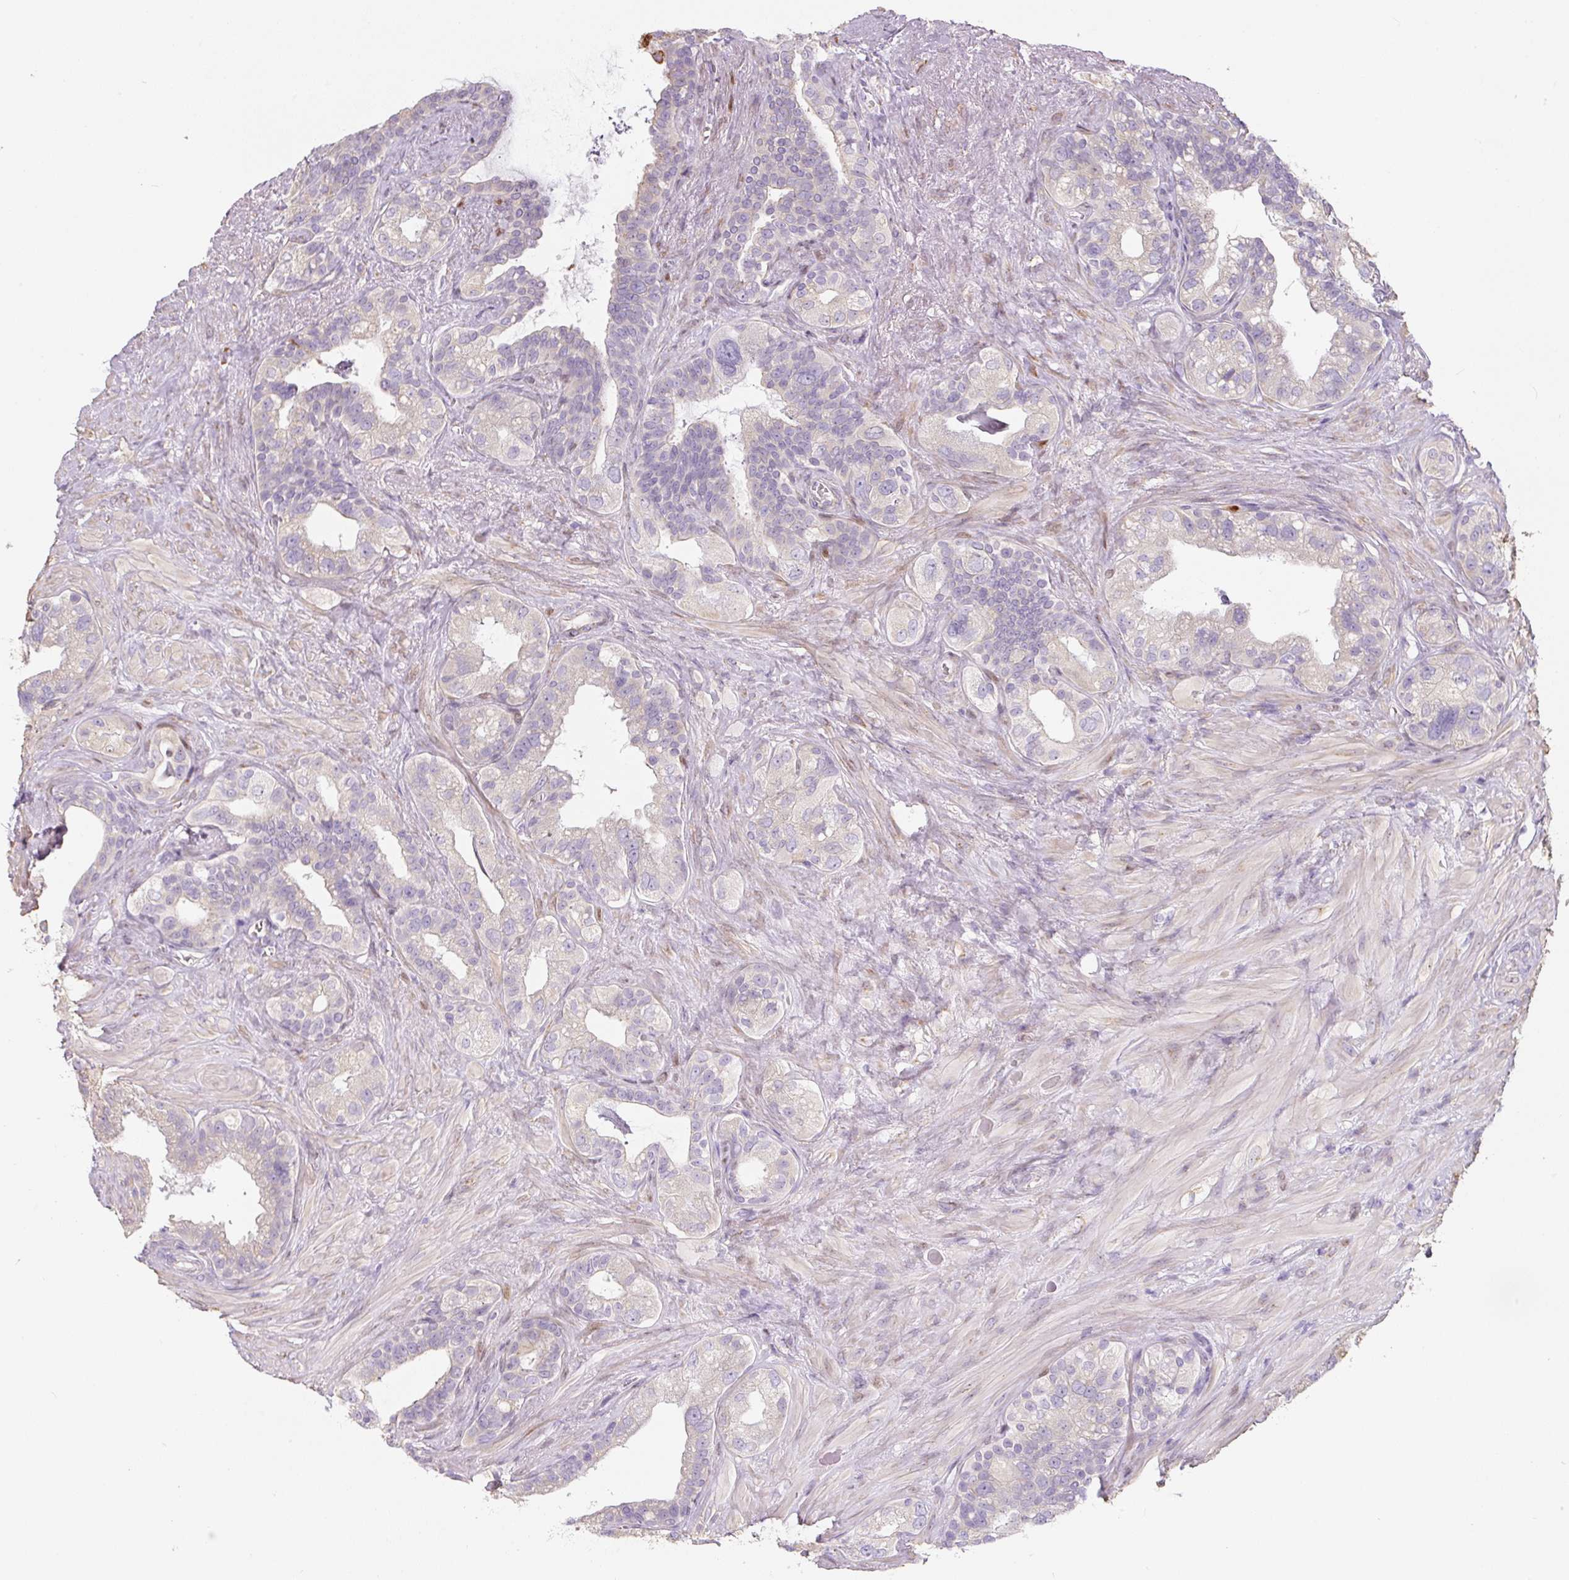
{"staining": {"intensity": "negative", "quantity": "none", "location": "none"}, "tissue": "seminal vesicle", "cell_type": "Glandular cells", "image_type": "normal", "snomed": [{"axis": "morphology", "description": "Normal tissue, NOS"}, {"axis": "topography", "description": "Seminal veicle"}, {"axis": "topography", "description": "Peripheral nerve tissue"}], "caption": "This photomicrograph is of normal seminal vesicle stained with immunohistochemistry (IHC) to label a protein in brown with the nuclei are counter-stained blue. There is no positivity in glandular cells. (DAB (3,3'-diaminobenzidine) immunohistochemistry visualized using brightfield microscopy, high magnification).", "gene": "PWWP3B", "patient": {"sex": "male", "age": 76}}